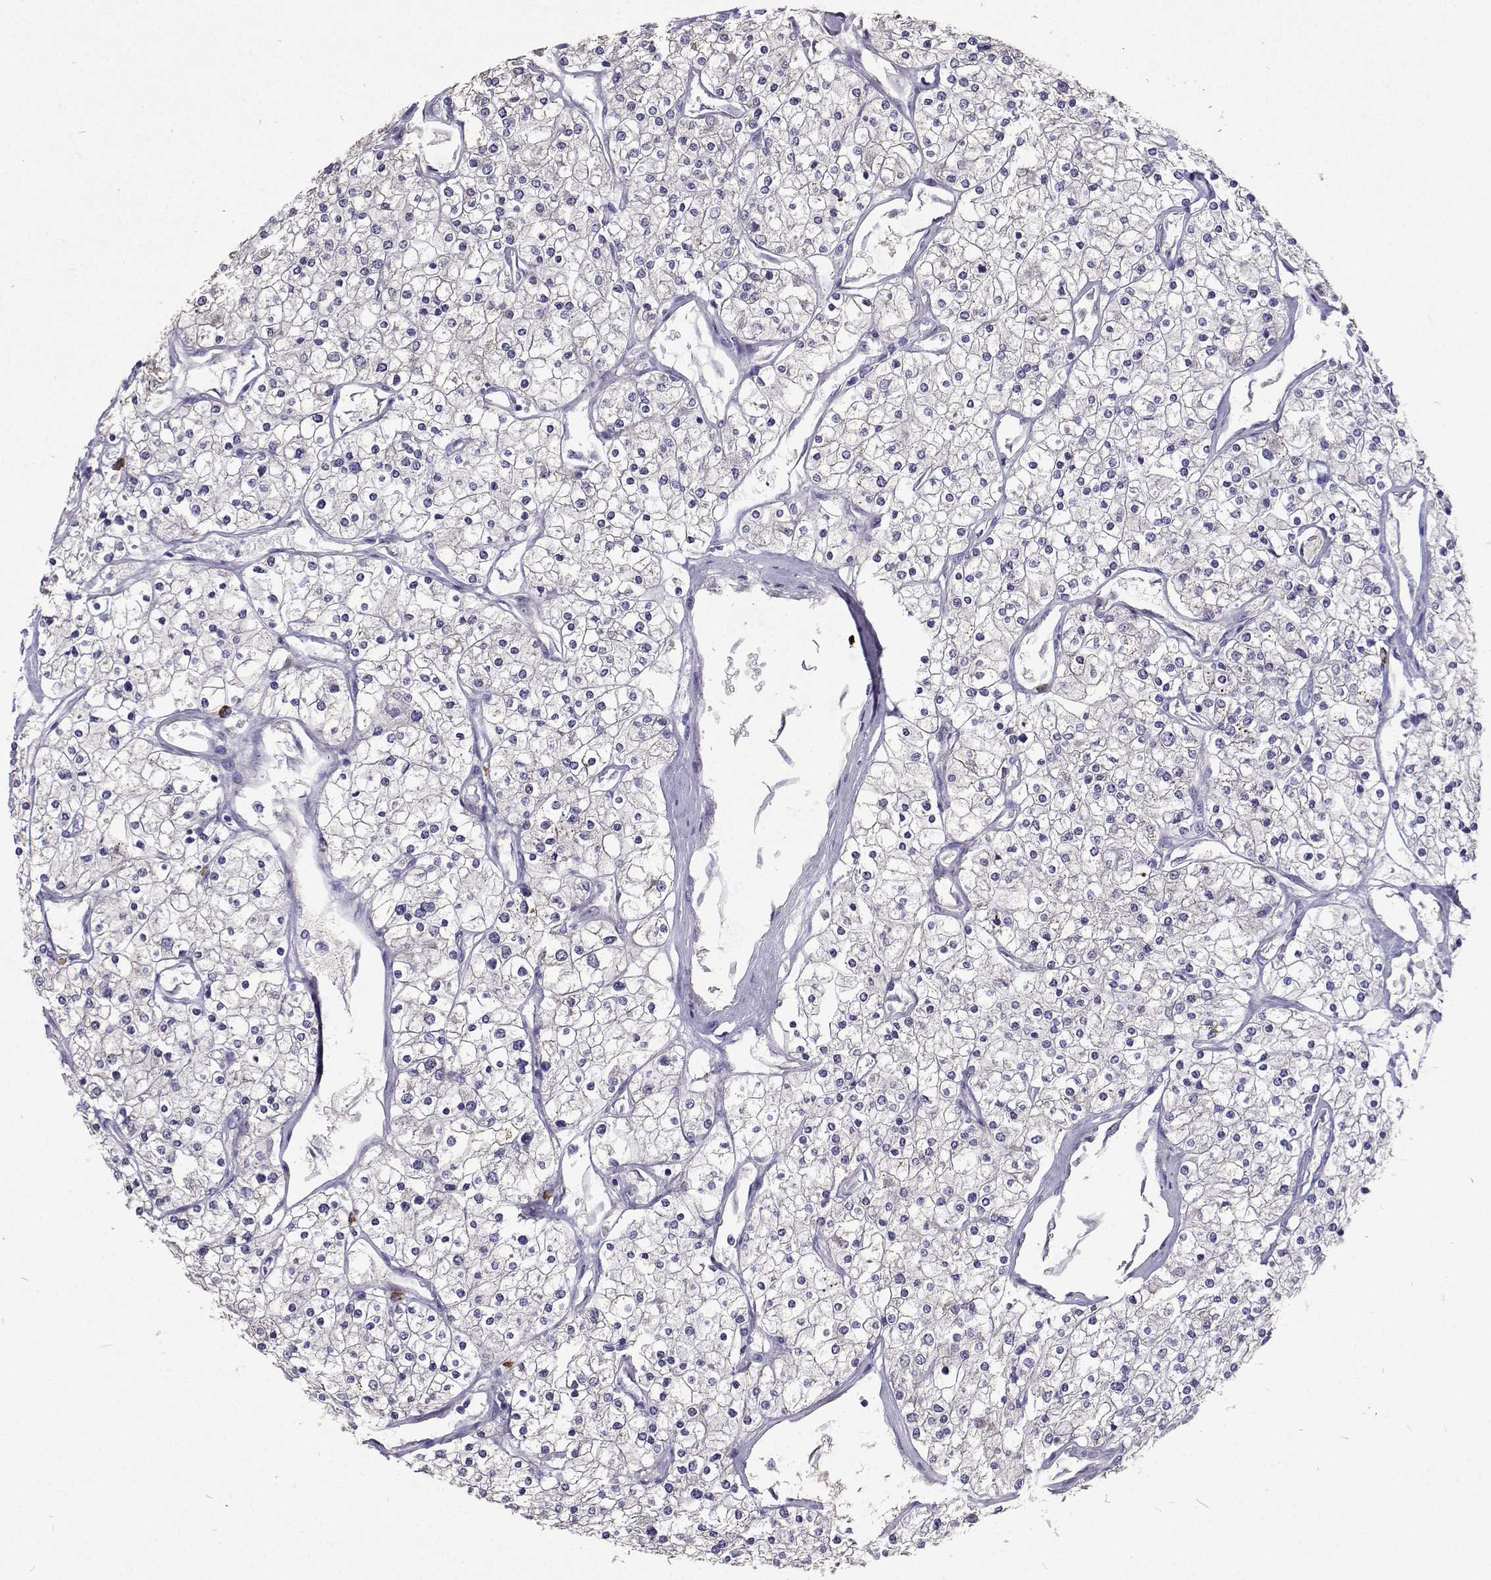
{"staining": {"intensity": "negative", "quantity": "none", "location": "none"}, "tissue": "renal cancer", "cell_type": "Tumor cells", "image_type": "cancer", "snomed": [{"axis": "morphology", "description": "Adenocarcinoma, NOS"}, {"axis": "topography", "description": "Kidney"}], "caption": "Renal adenocarcinoma stained for a protein using immunohistochemistry (IHC) demonstrates no positivity tumor cells.", "gene": "CFAP44", "patient": {"sex": "male", "age": 80}}